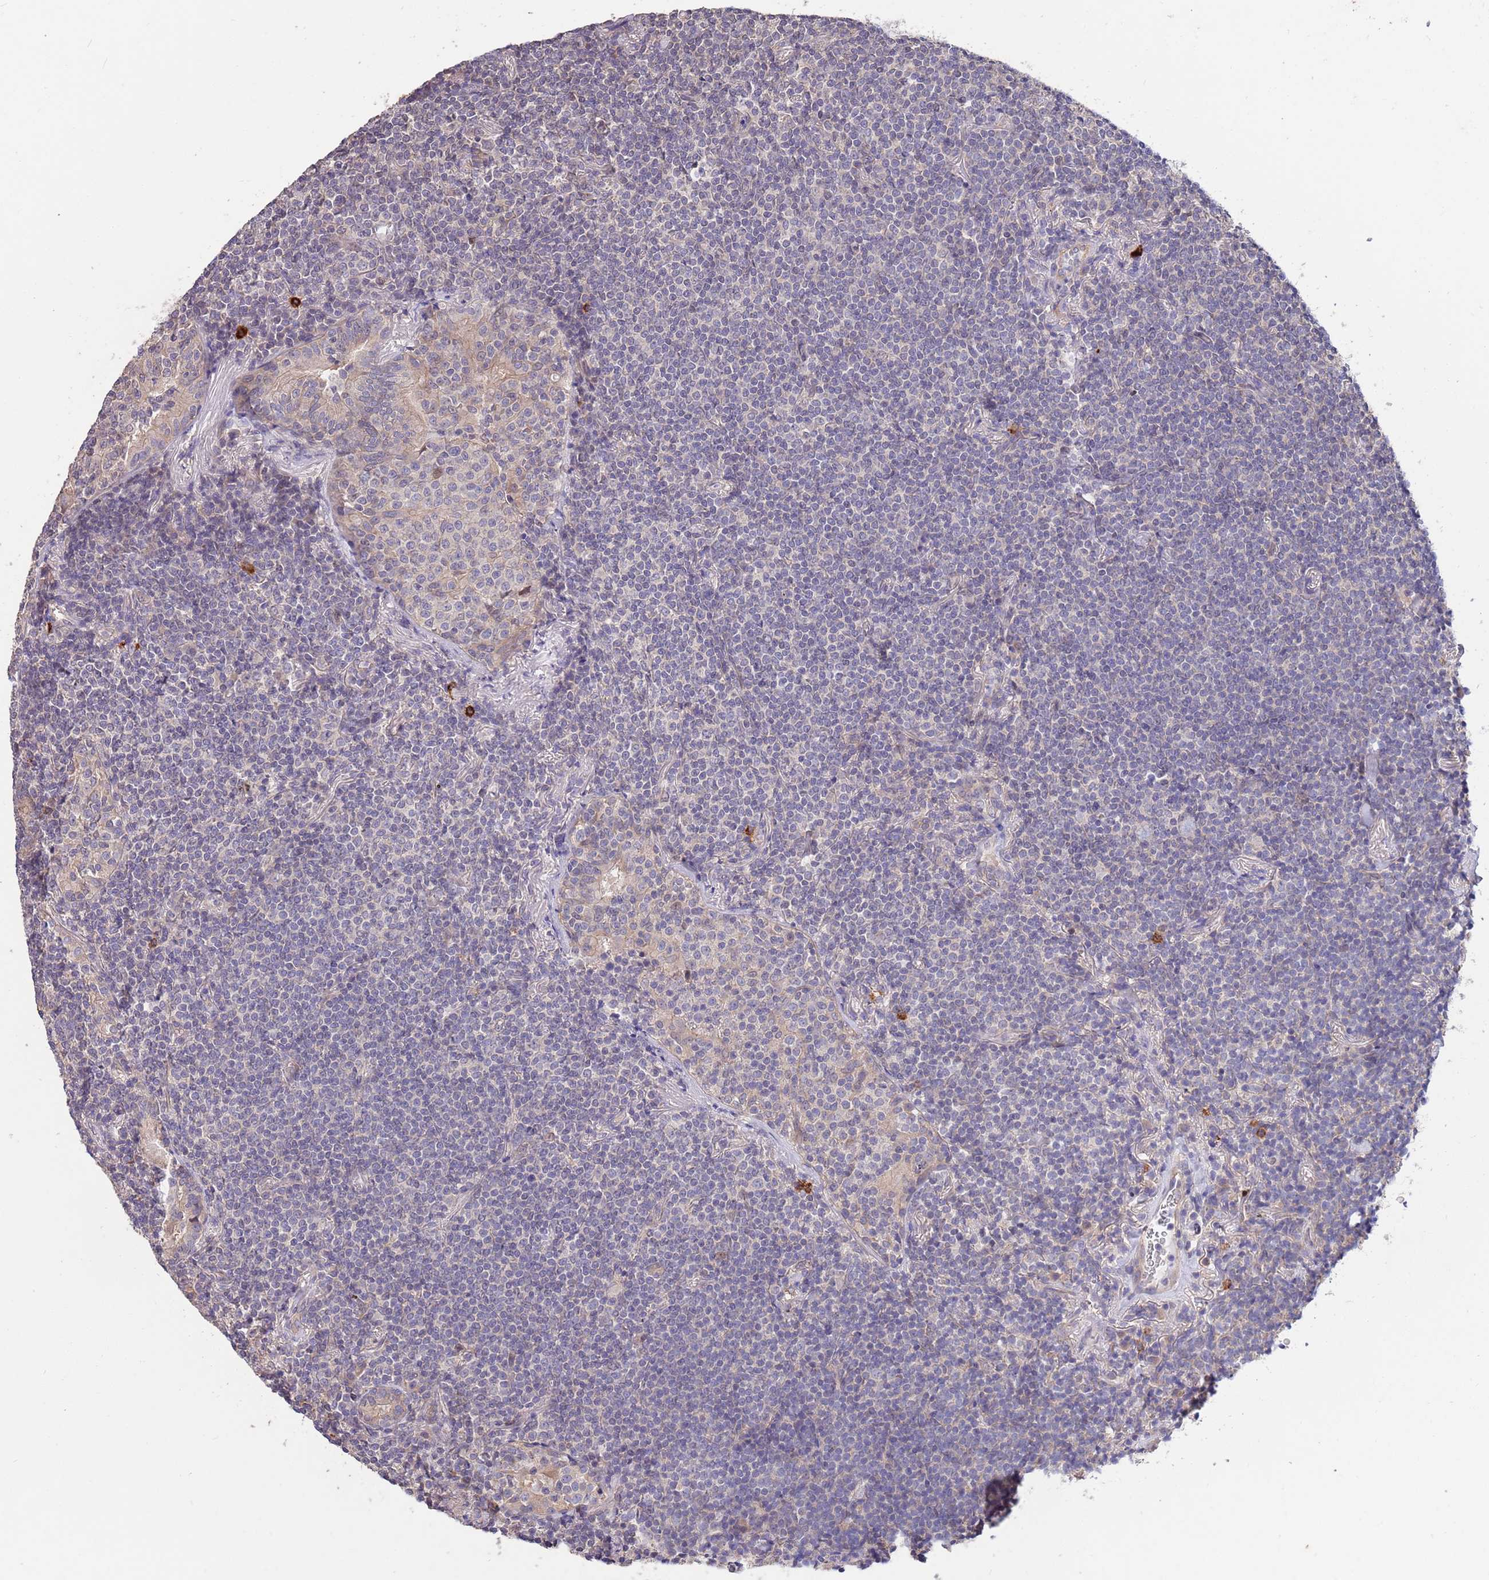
{"staining": {"intensity": "negative", "quantity": "none", "location": "none"}, "tissue": "lymphoma", "cell_type": "Tumor cells", "image_type": "cancer", "snomed": [{"axis": "morphology", "description": "Malignant lymphoma, non-Hodgkin's type, Low grade"}, {"axis": "topography", "description": "Lung"}], "caption": "Immunohistochemistry (IHC) histopathology image of human lymphoma stained for a protein (brown), which displays no staining in tumor cells.", "gene": "MARVELD2", "patient": {"sex": "female", "age": 71}}